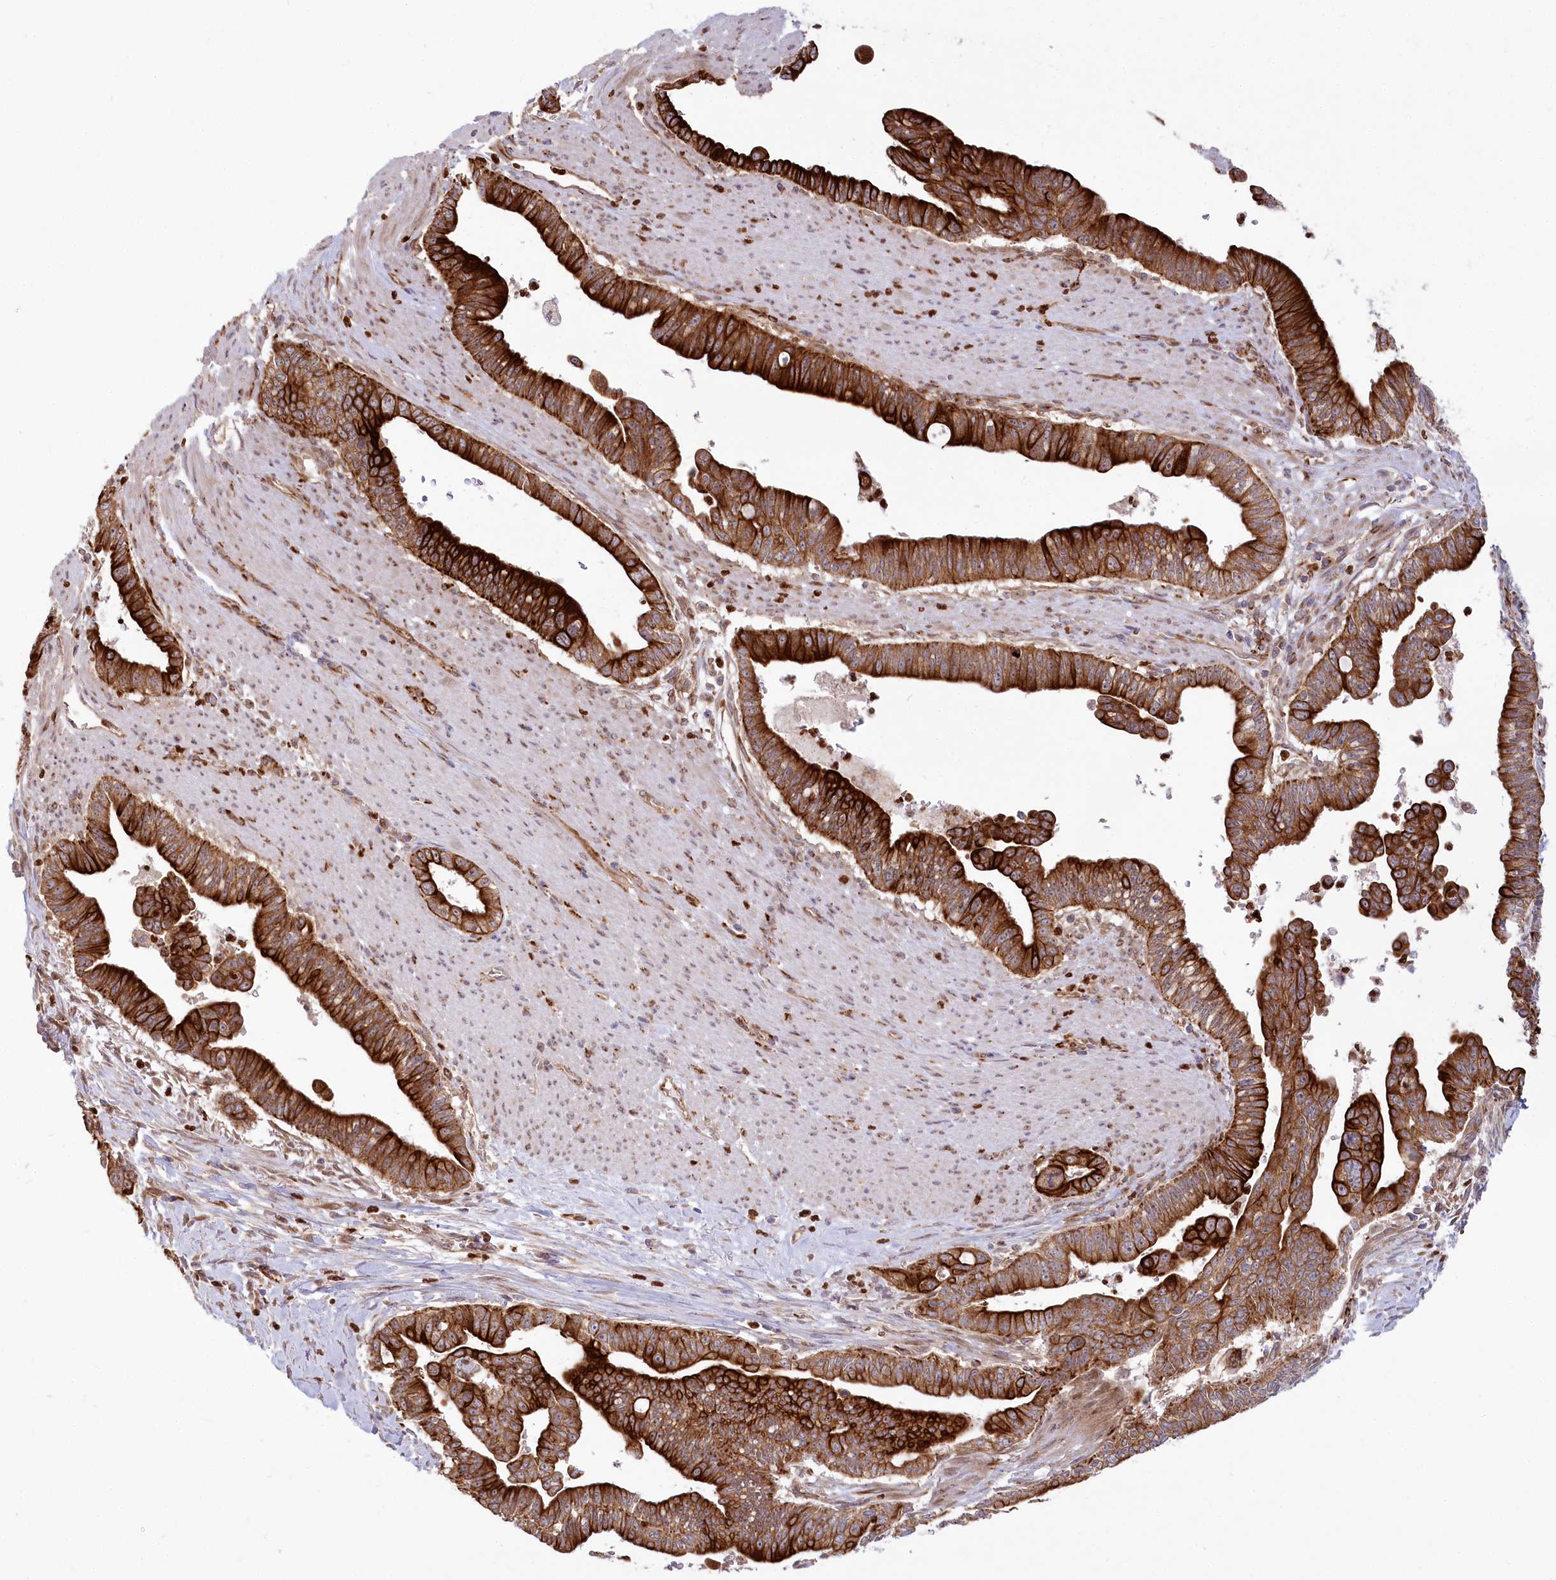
{"staining": {"intensity": "strong", "quantity": ">75%", "location": "cytoplasmic/membranous"}, "tissue": "pancreatic cancer", "cell_type": "Tumor cells", "image_type": "cancer", "snomed": [{"axis": "morphology", "description": "Adenocarcinoma, NOS"}, {"axis": "topography", "description": "Pancreas"}], "caption": "An image showing strong cytoplasmic/membranous expression in about >75% of tumor cells in pancreatic cancer, as visualized by brown immunohistochemical staining.", "gene": "COMMD3", "patient": {"sex": "male", "age": 70}}